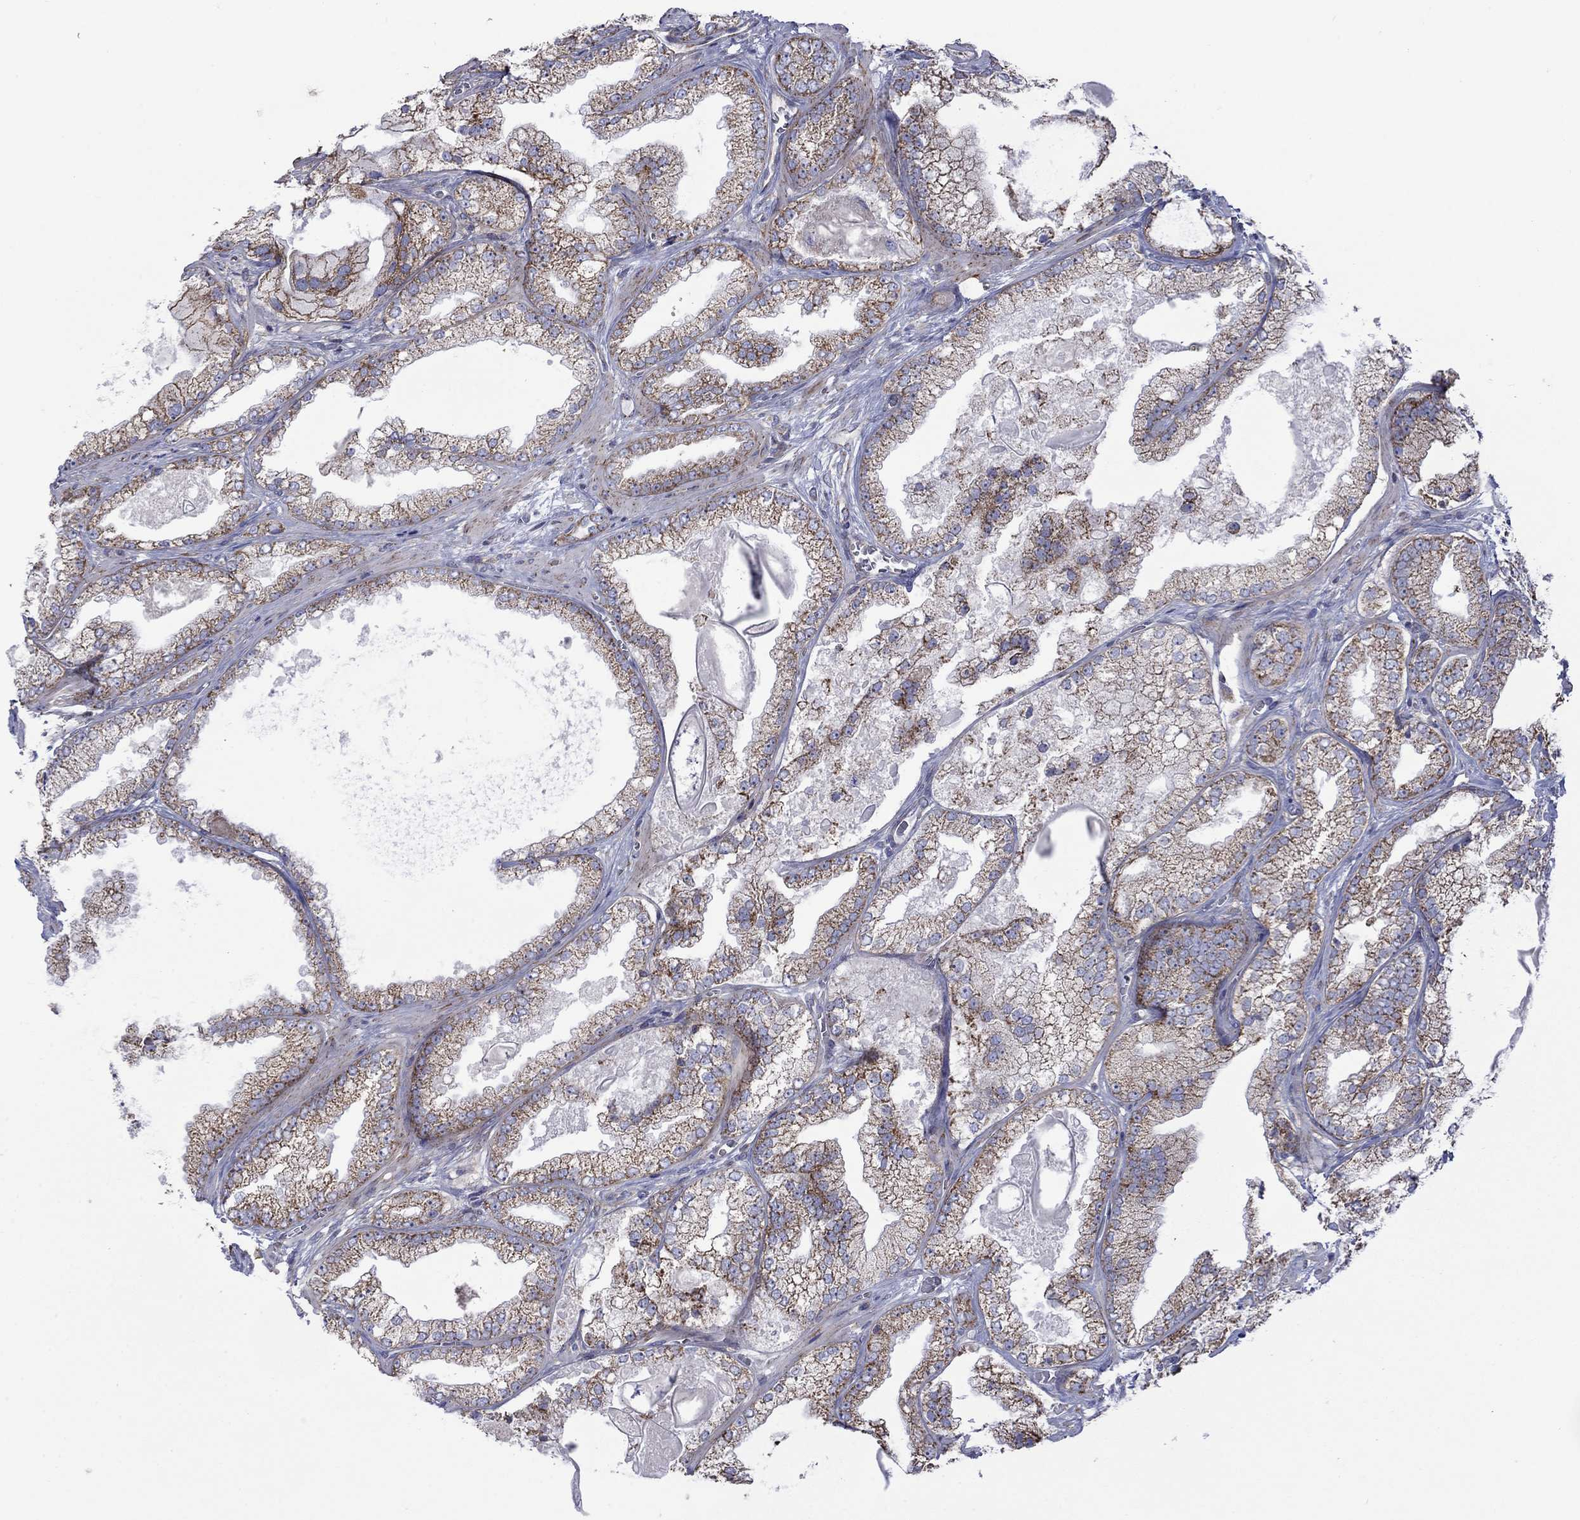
{"staining": {"intensity": "moderate", "quantity": ">75%", "location": "cytoplasmic/membranous"}, "tissue": "prostate cancer", "cell_type": "Tumor cells", "image_type": "cancer", "snomed": [{"axis": "morphology", "description": "Adenocarcinoma, Low grade"}, {"axis": "topography", "description": "Prostate"}], "caption": "The photomicrograph exhibits staining of prostate cancer (low-grade adenocarcinoma), revealing moderate cytoplasmic/membranous protein expression (brown color) within tumor cells.", "gene": "CISD1", "patient": {"sex": "male", "age": 57}}